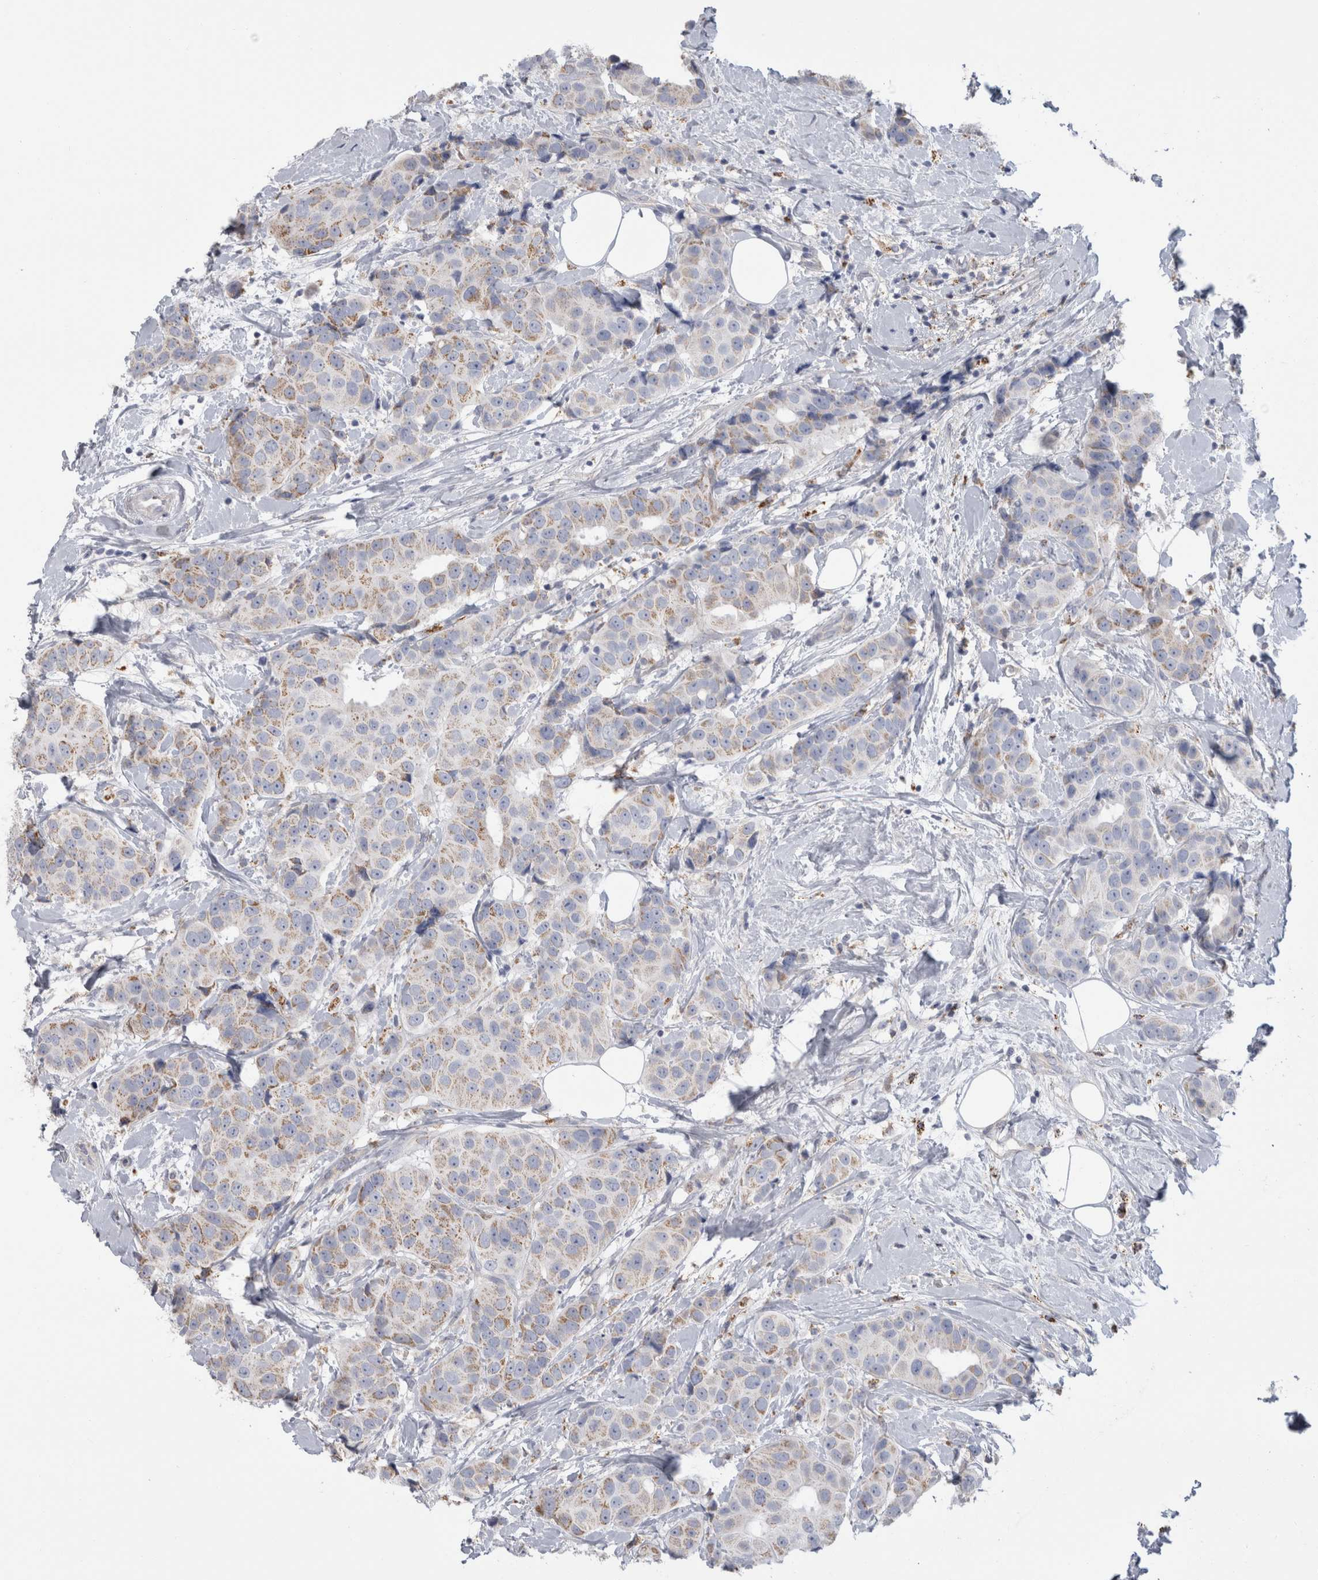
{"staining": {"intensity": "weak", "quantity": "25%-75%", "location": "cytoplasmic/membranous"}, "tissue": "breast cancer", "cell_type": "Tumor cells", "image_type": "cancer", "snomed": [{"axis": "morphology", "description": "Normal tissue, NOS"}, {"axis": "morphology", "description": "Duct carcinoma"}, {"axis": "topography", "description": "Breast"}], "caption": "Breast invasive ductal carcinoma stained with DAB IHC exhibits low levels of weak cytoplasmic/membranous positivity in approximately 25%-75% of tumor cells.", "gene": "GATM", "patient": {"sex": "female", "age": 39}}